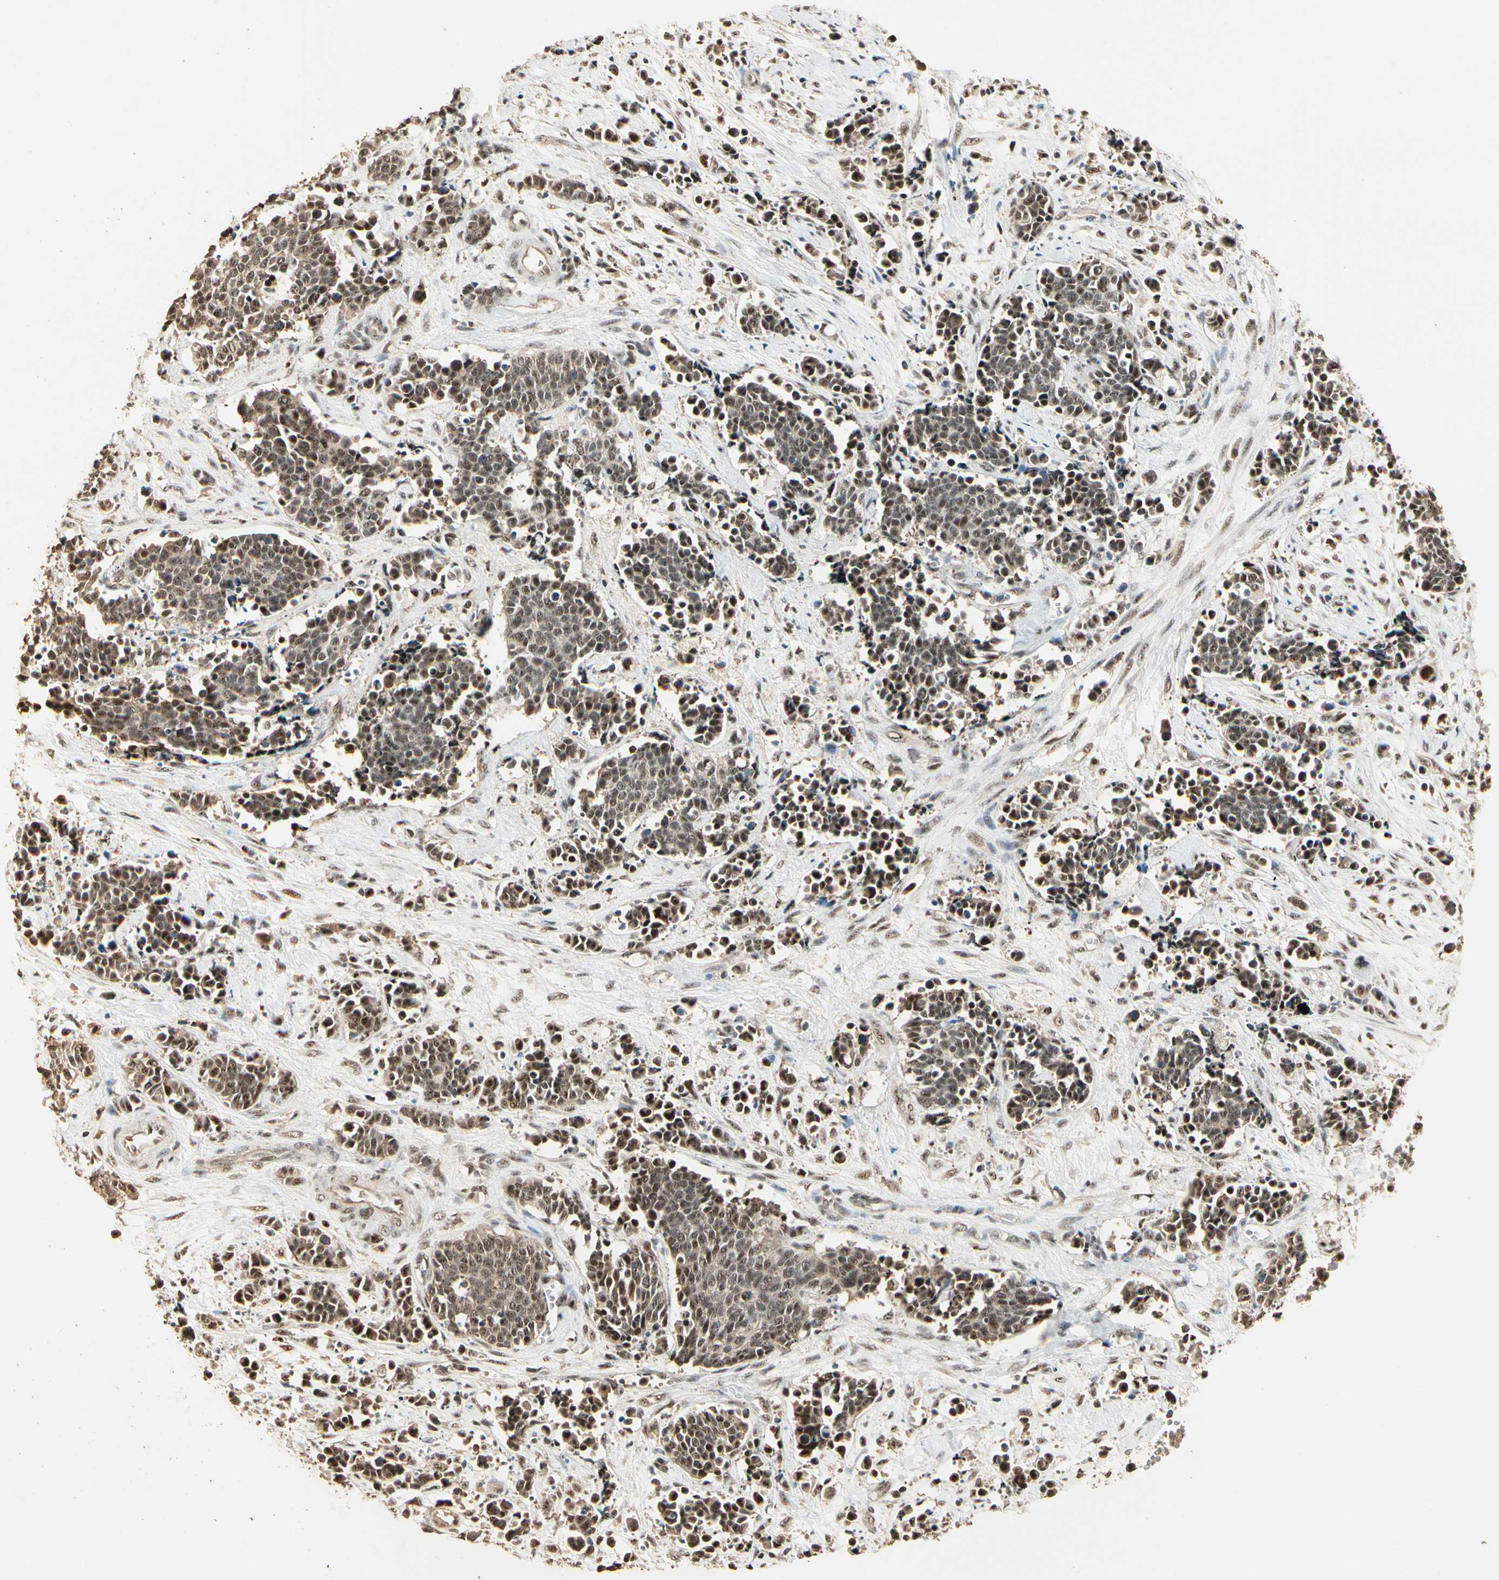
{"staining": {"intensity": "strong", "quantity": ">75%", "location": "cytoplasmic/membranous,nuclear"}, "tissue": "cervical cancer", "cell_type": "Tumor cells", "image_type": "cancer", "snomed": [{"axis": "morphology", "description": "Squamous cell carcinoma, NOS"}, {"axis": "topography", "description": "Cervix"}], "caption": "IHC image of neoplastic tissue: human cervical cancer (squamous cell carcinoma) stained using immunohistochemistry (IHC) reveals high levels of strong protein expression localized specifically in the cytoplasmic/membranous and nuclear of tumor cells, appearing as a cytoplasmic/membranous and nuclear brown color.", "gene": "RBM25", "patient": {"sex": "female", "age": 35}}